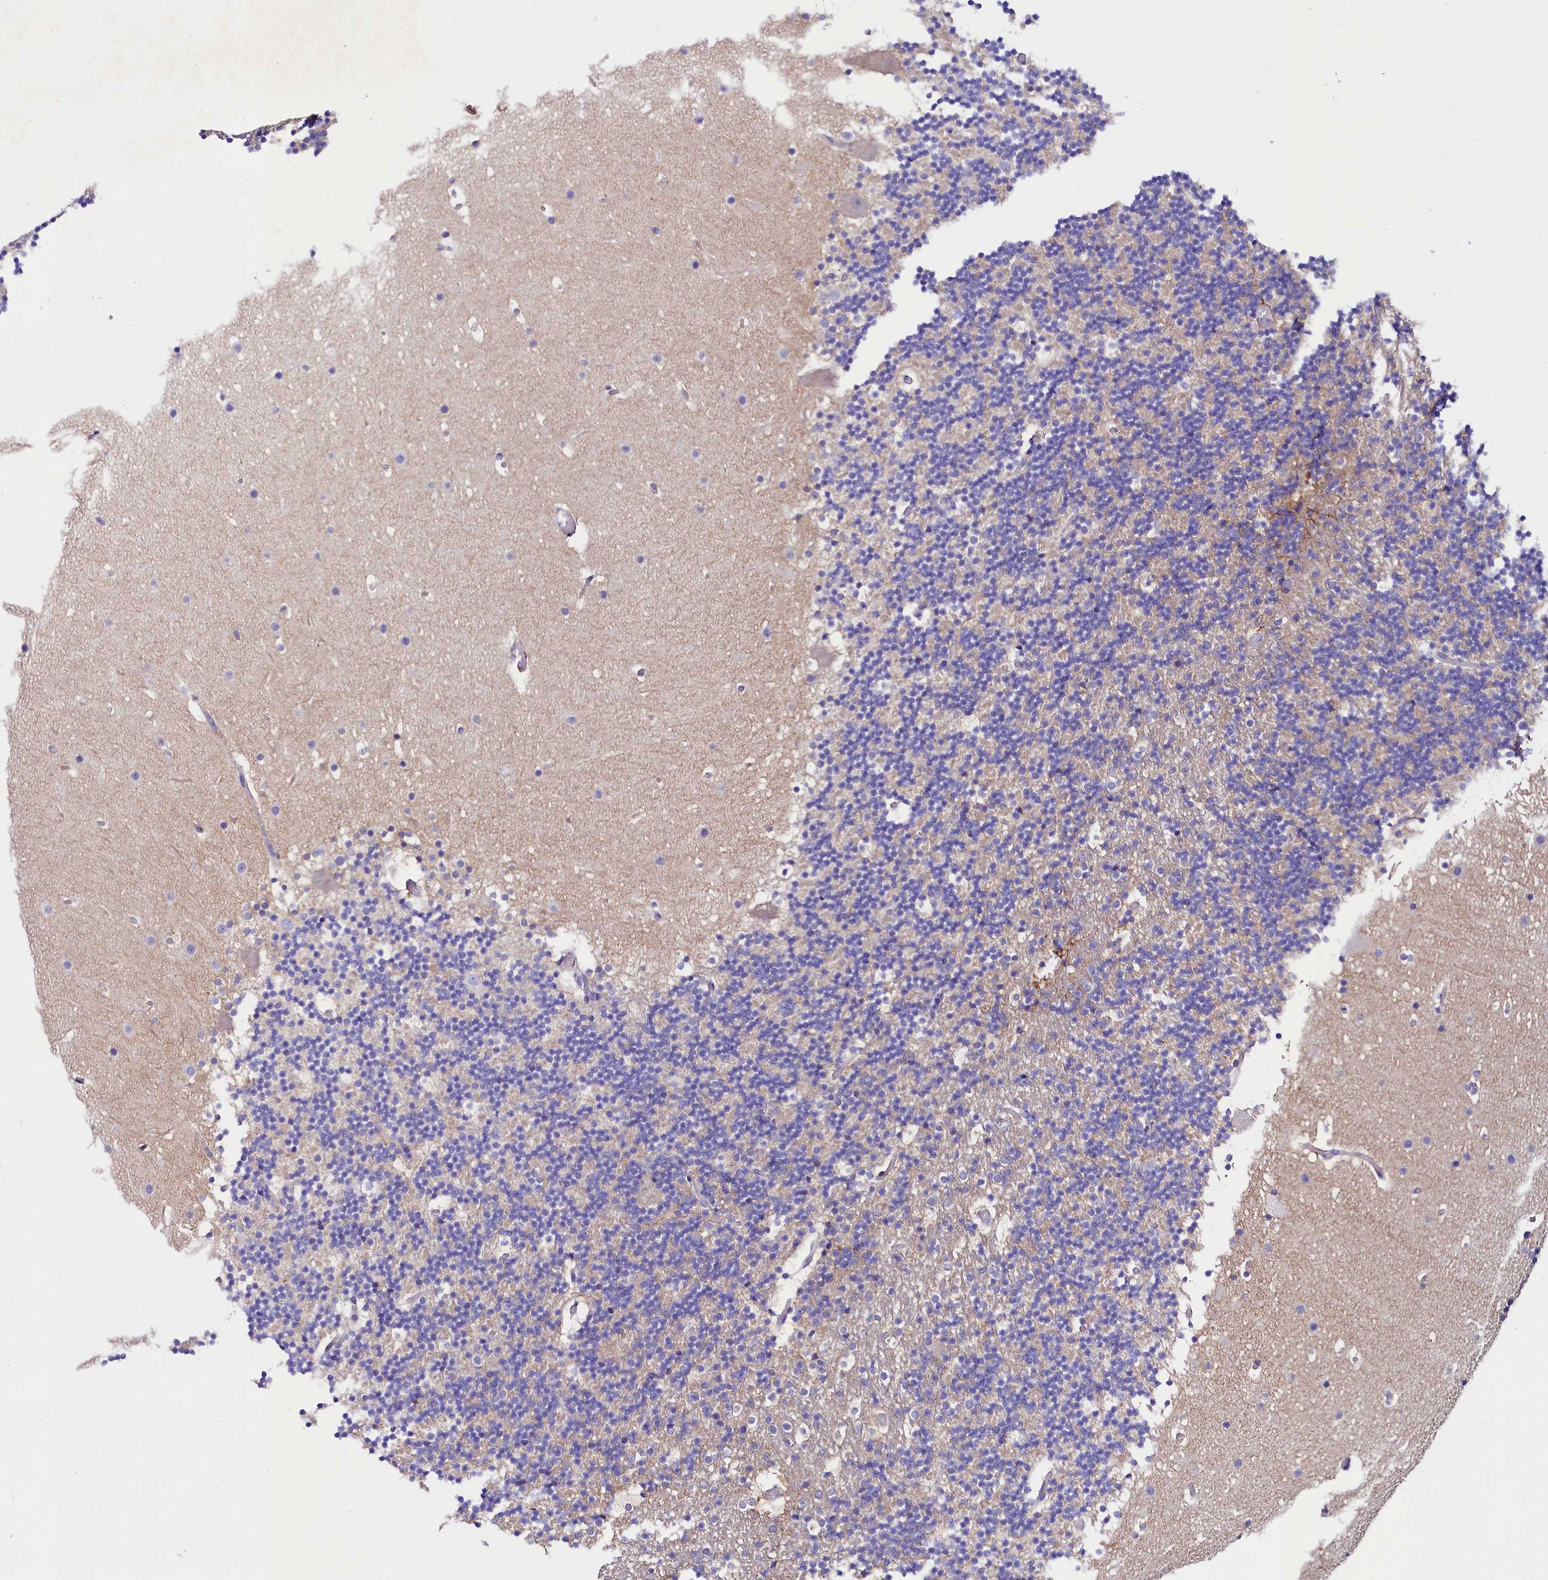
{"staining": {"intensity": "negative", "quantity": "none", "location": "none"}, "tissue": "cerebellum", "cell_type": "Cells in granular layer", "image_type": "normal", "snomed": [{"axis": "morphology", "description": "Normal tissue, NOS"}, {"axis": "topography", "description": "Cerebellum"}], "caption": "IHC micrograph of normal cerebellum: human cerebellum stained with DAB reveals no significant protein staining in cells in granular layer.", "gene": "ABHD5", "patient": {"sex": "male", "age": 57}}